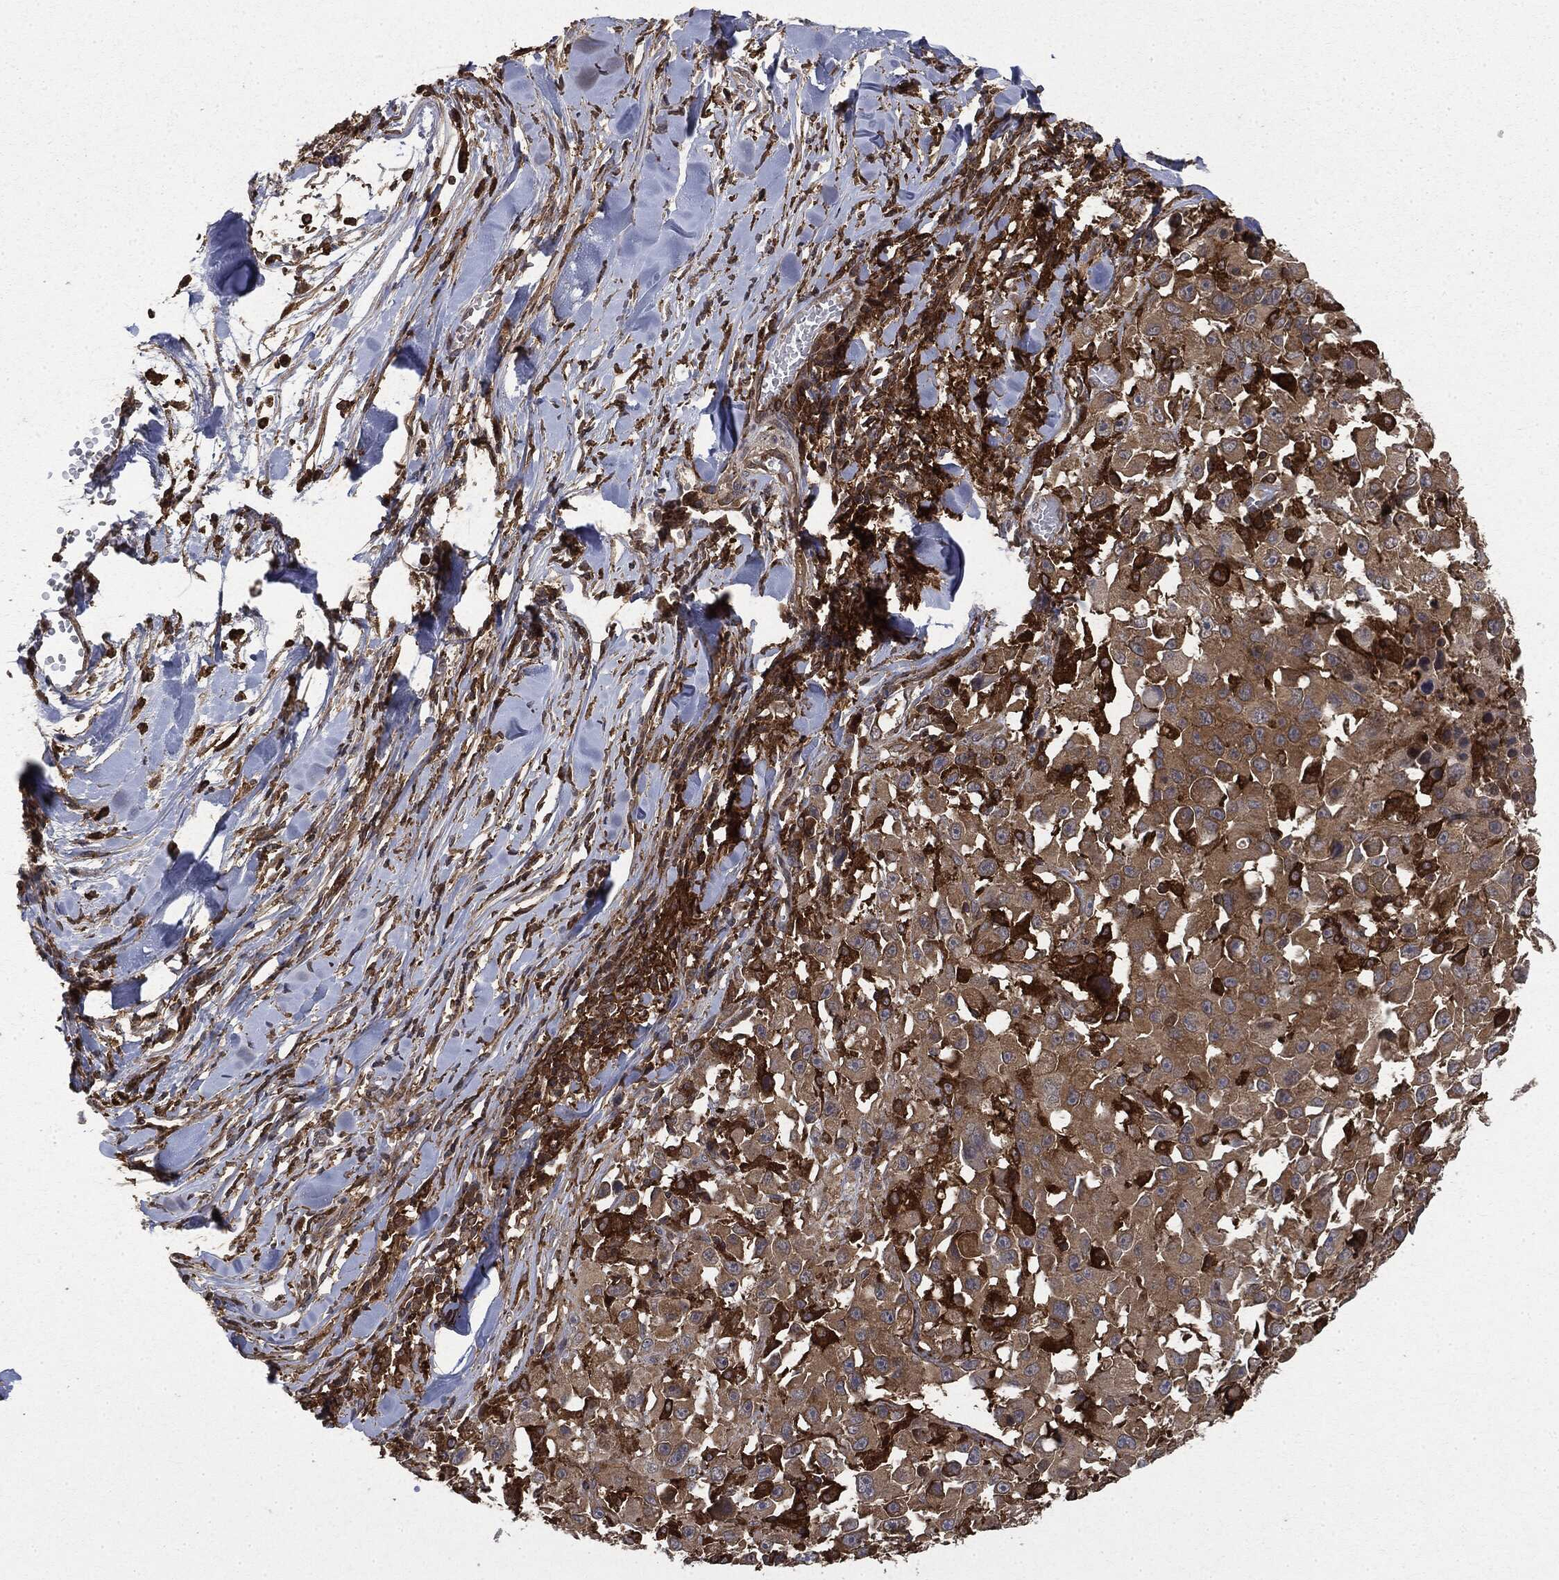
{"staining": {"intensity": "weak", "quantity": ">75%", "location": "cytoplasmic/membranous"}, "tissue": "melanoma", "cell_type": "Tumor cells", "image_type": "cancer", "snomed": [{"axis": "morphology", "description": "Malignant melanoma, Metastatic site"}, {"axis": "topography", "description": "Lymph node"}], "caption": "Immunohistochemistry (DAB (3,3'-diaminobenzidine)) staining of human malignant melanoma (metastatic site) reveals weak cytoplasmic/membranous protein expression in approximately >75% of tumor cells.", "gene": "SNX5", "patient": {"sex": "male", "age": 50}}